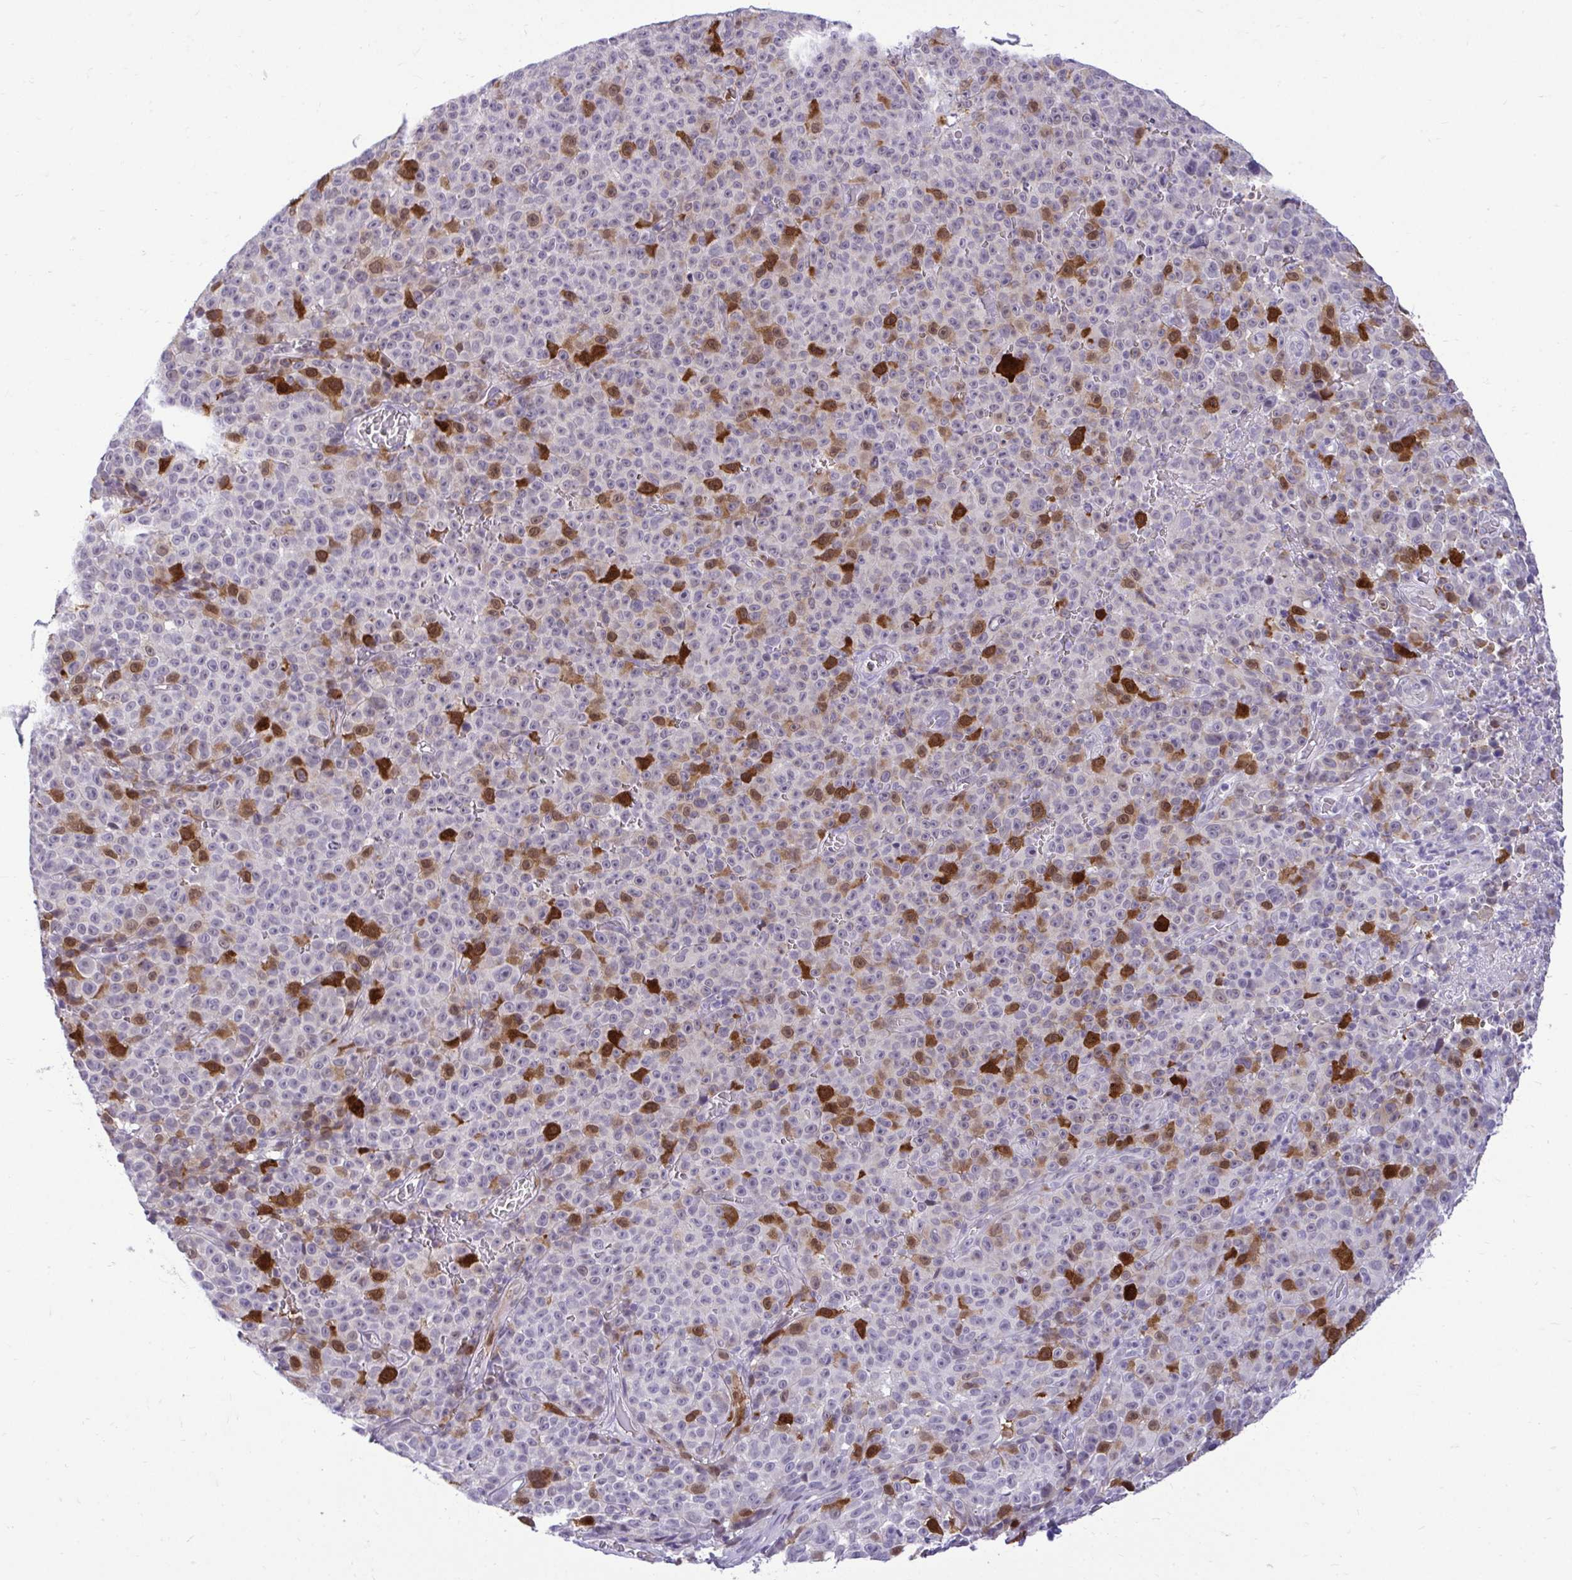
{"staining": {"intensity": "strong", "quantity": "<25%", "location": "cytoplasmic/membranous,nuclear"}, "tissue": "melanoma", "cell_type": "Tumor cells", "image_type": "cancer", "snomed": [{"axis": "morphology", "description": "Malignant melanoma, NOS"}, {"axis": "topography", "description": "Skin"}], "caption": "IHC histopathology image of neoplastic tissue: melanoma stained using IHC exhibits medium levels of strong protein expression localized specifically in the cytoplasmic/membranous and nuclear of tumor cells, appearing as a cytoplasmic/membranous and nuclear brown color.", "gene": "CDC20", "patient": {"sex": "female", "age": 82}}